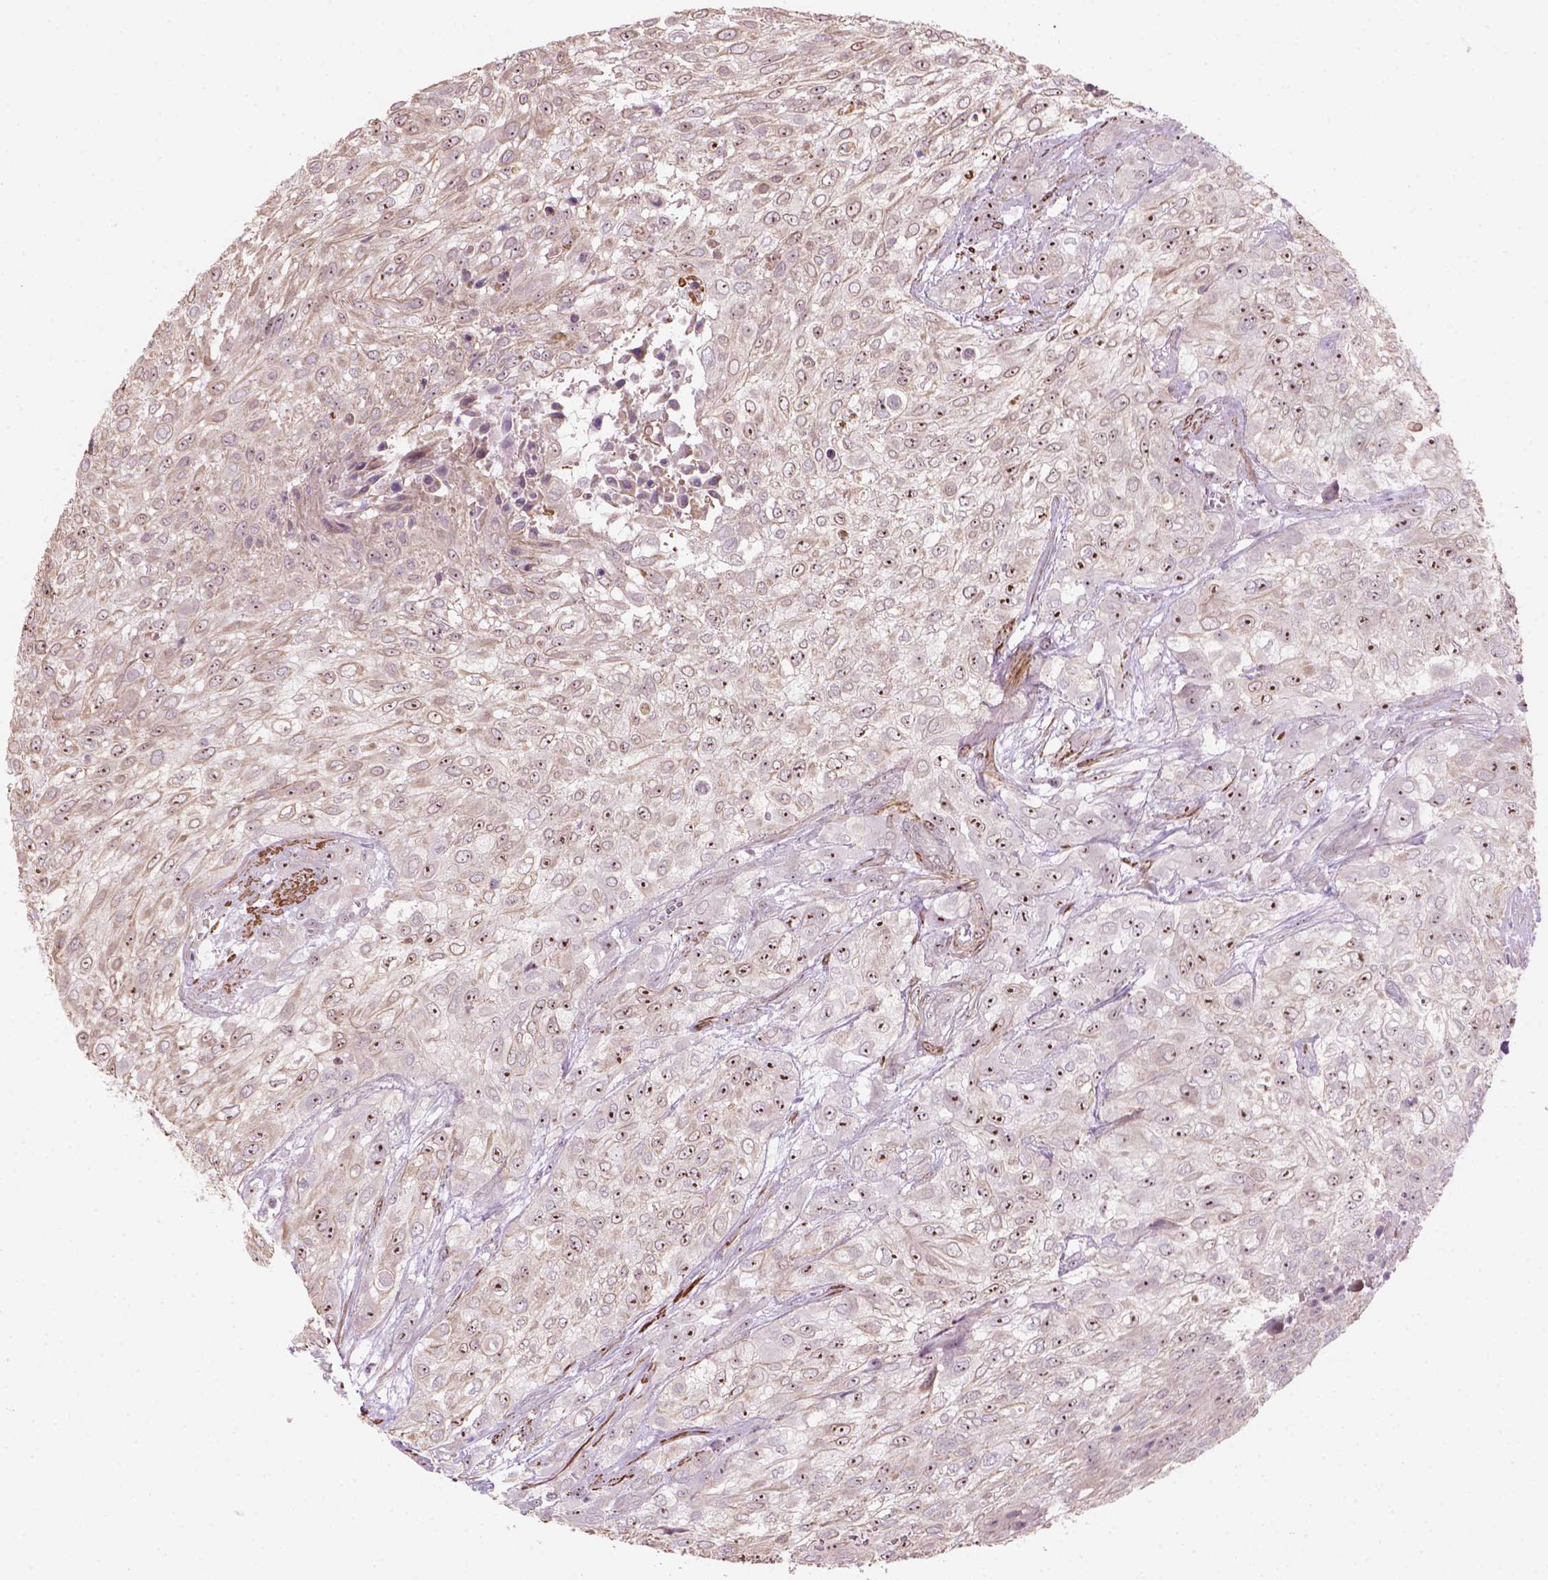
{"staining": {"intensity": "strong", "quantity": ">75%", "location": "nuclear"}, "tissue": "urothelial cancer", "cell_type": "Tumor cells", "image_type": "cancer", "snomed": [{"axis": "morphology", "description": "Urothelial carcinoma, High grade"}, {"axis": "topography", "description": "Urinary bladder"}], "caption": "A high-resolution image shows immunohistochemistry staining of urothelial cancer, which displays strong nuclear positivity in about >75% of tumor cells.", "gene": "RRS1", "patient": {"sex": "male", "age": 57}}